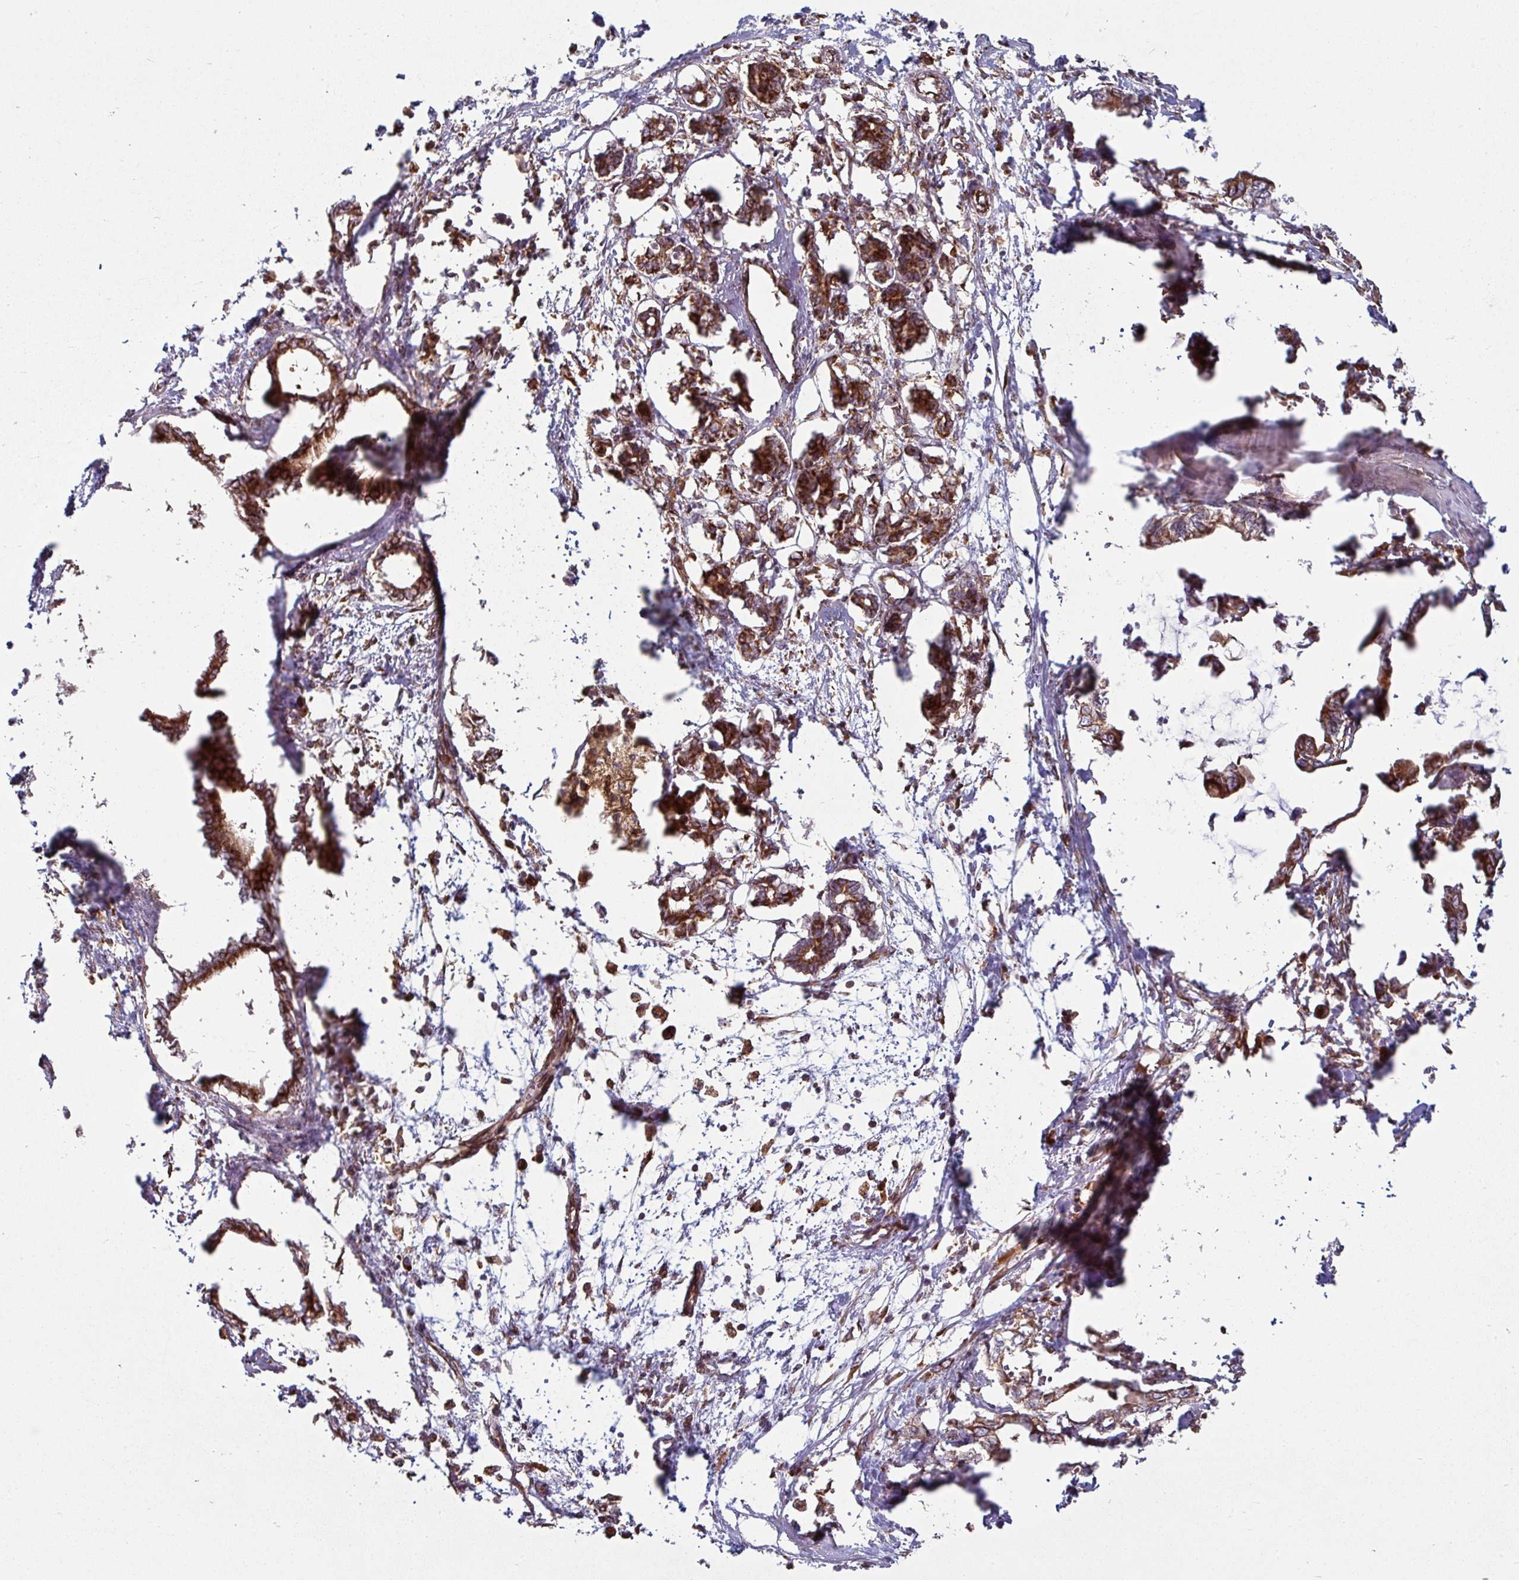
{"staining": {"intensity": "moderate", "quantity": ">75%", "location": "cytoplasmic/membranous"}, "tissue": "pancreatic cancer", "cell_type": "Tumor cells", "image_type": "cancer", "snomed": [{"axis": "morphology", "description": "Adenocarcinoma, NOS"}, {"axis": "topography", "description": "Pancreas"}], "caption": "Brown immunohistochemical staining in adenocarcinoma (pancreatic) shows moderate cytoplasmic/membranous positivity in about >75% of tumor cells.", "gene": "RAB5A", "patient": {"sex": "male", "age": 61}}